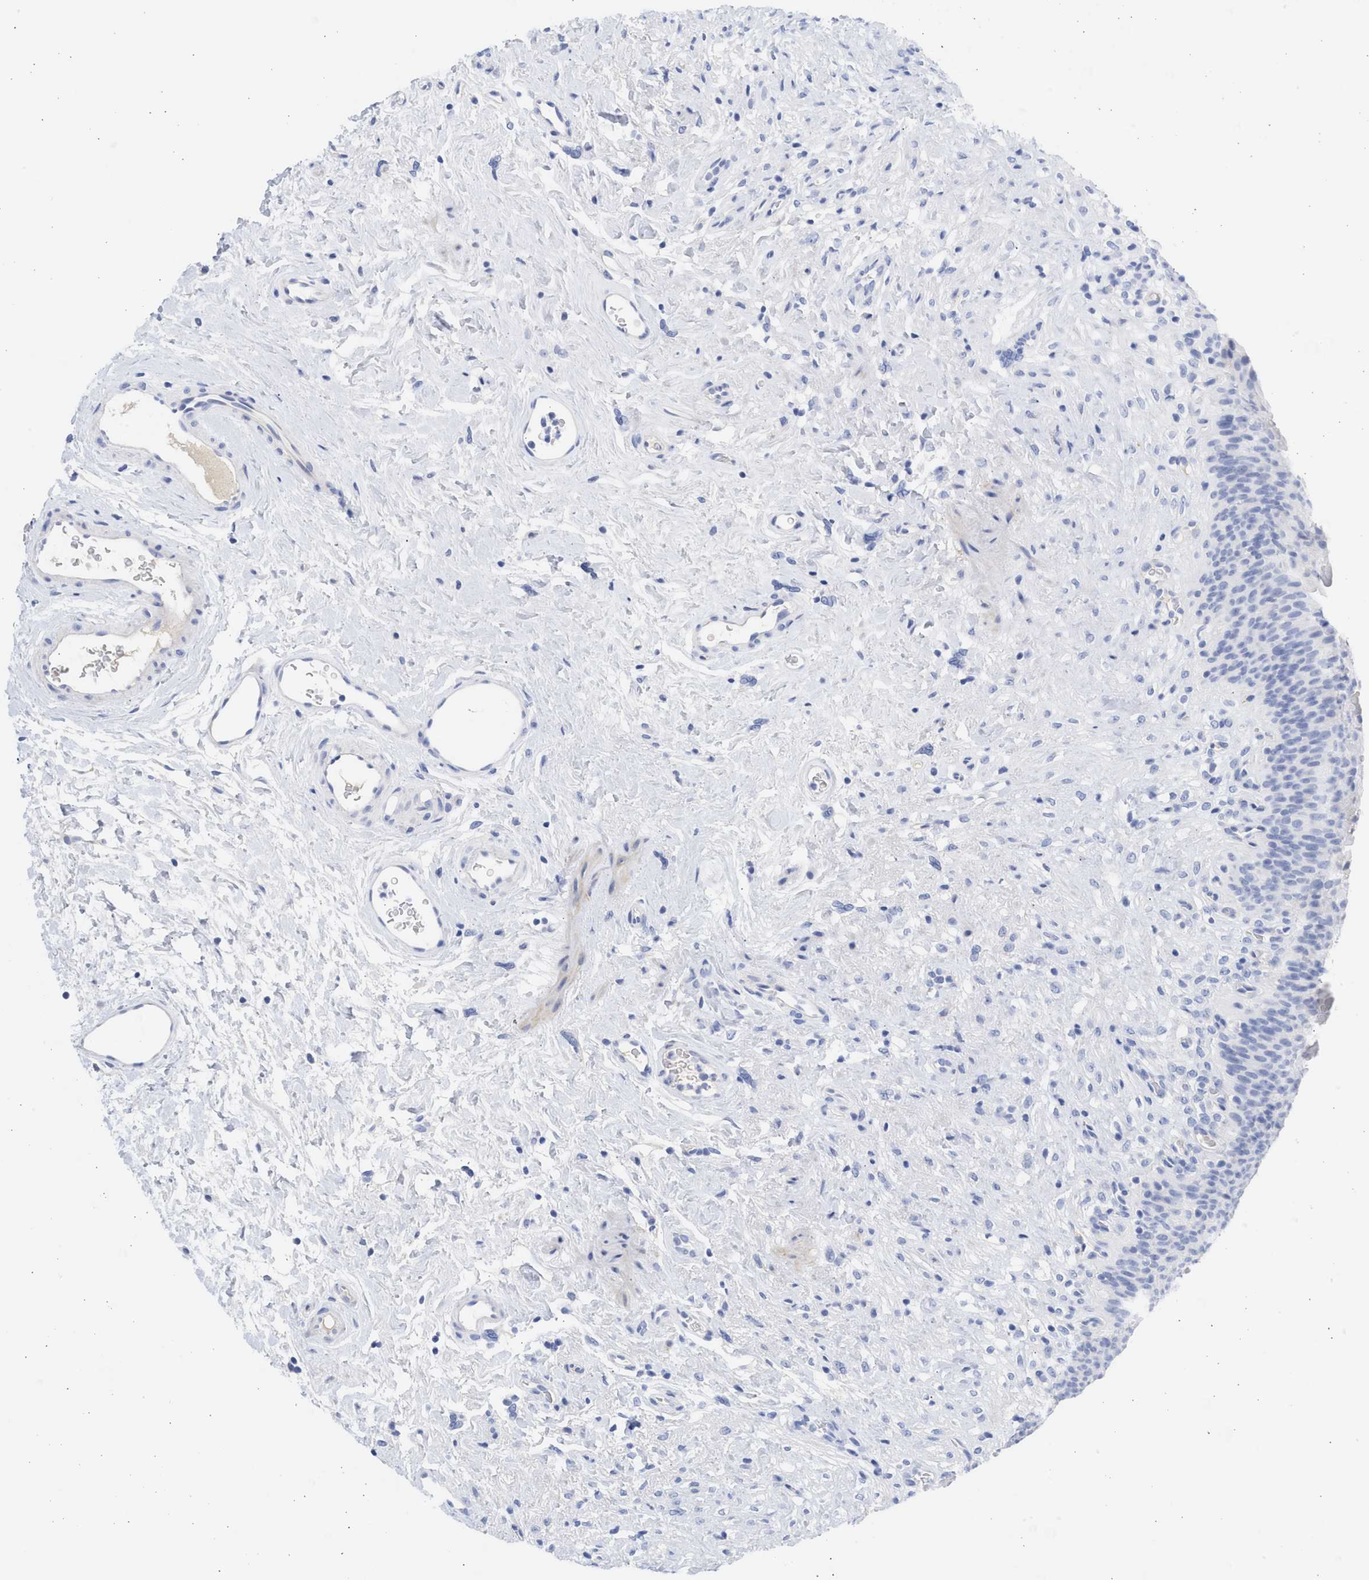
{"staining": {"intensity": "negative", "quantity": "none", "location": "none"}, "tissue": "urinary bladder", "cell_type": "Urothelial cells", "image_type": "normal", "snomed": [{"axis": "morphology", "description": "Normal tissue, NOS"}, {"axis": "topography", "description": "Urinary bladder"}], "caption": "High magnification brightfield microscopy of normal urinary bladder stained with DAB (3,3'-diaminobenzidine) (brown) and counterstained with hematoxylin (blue): urothelial cells show no significant expression.", "gene": "SPATA3", "patient": {"sex": "female", "age": 79}}